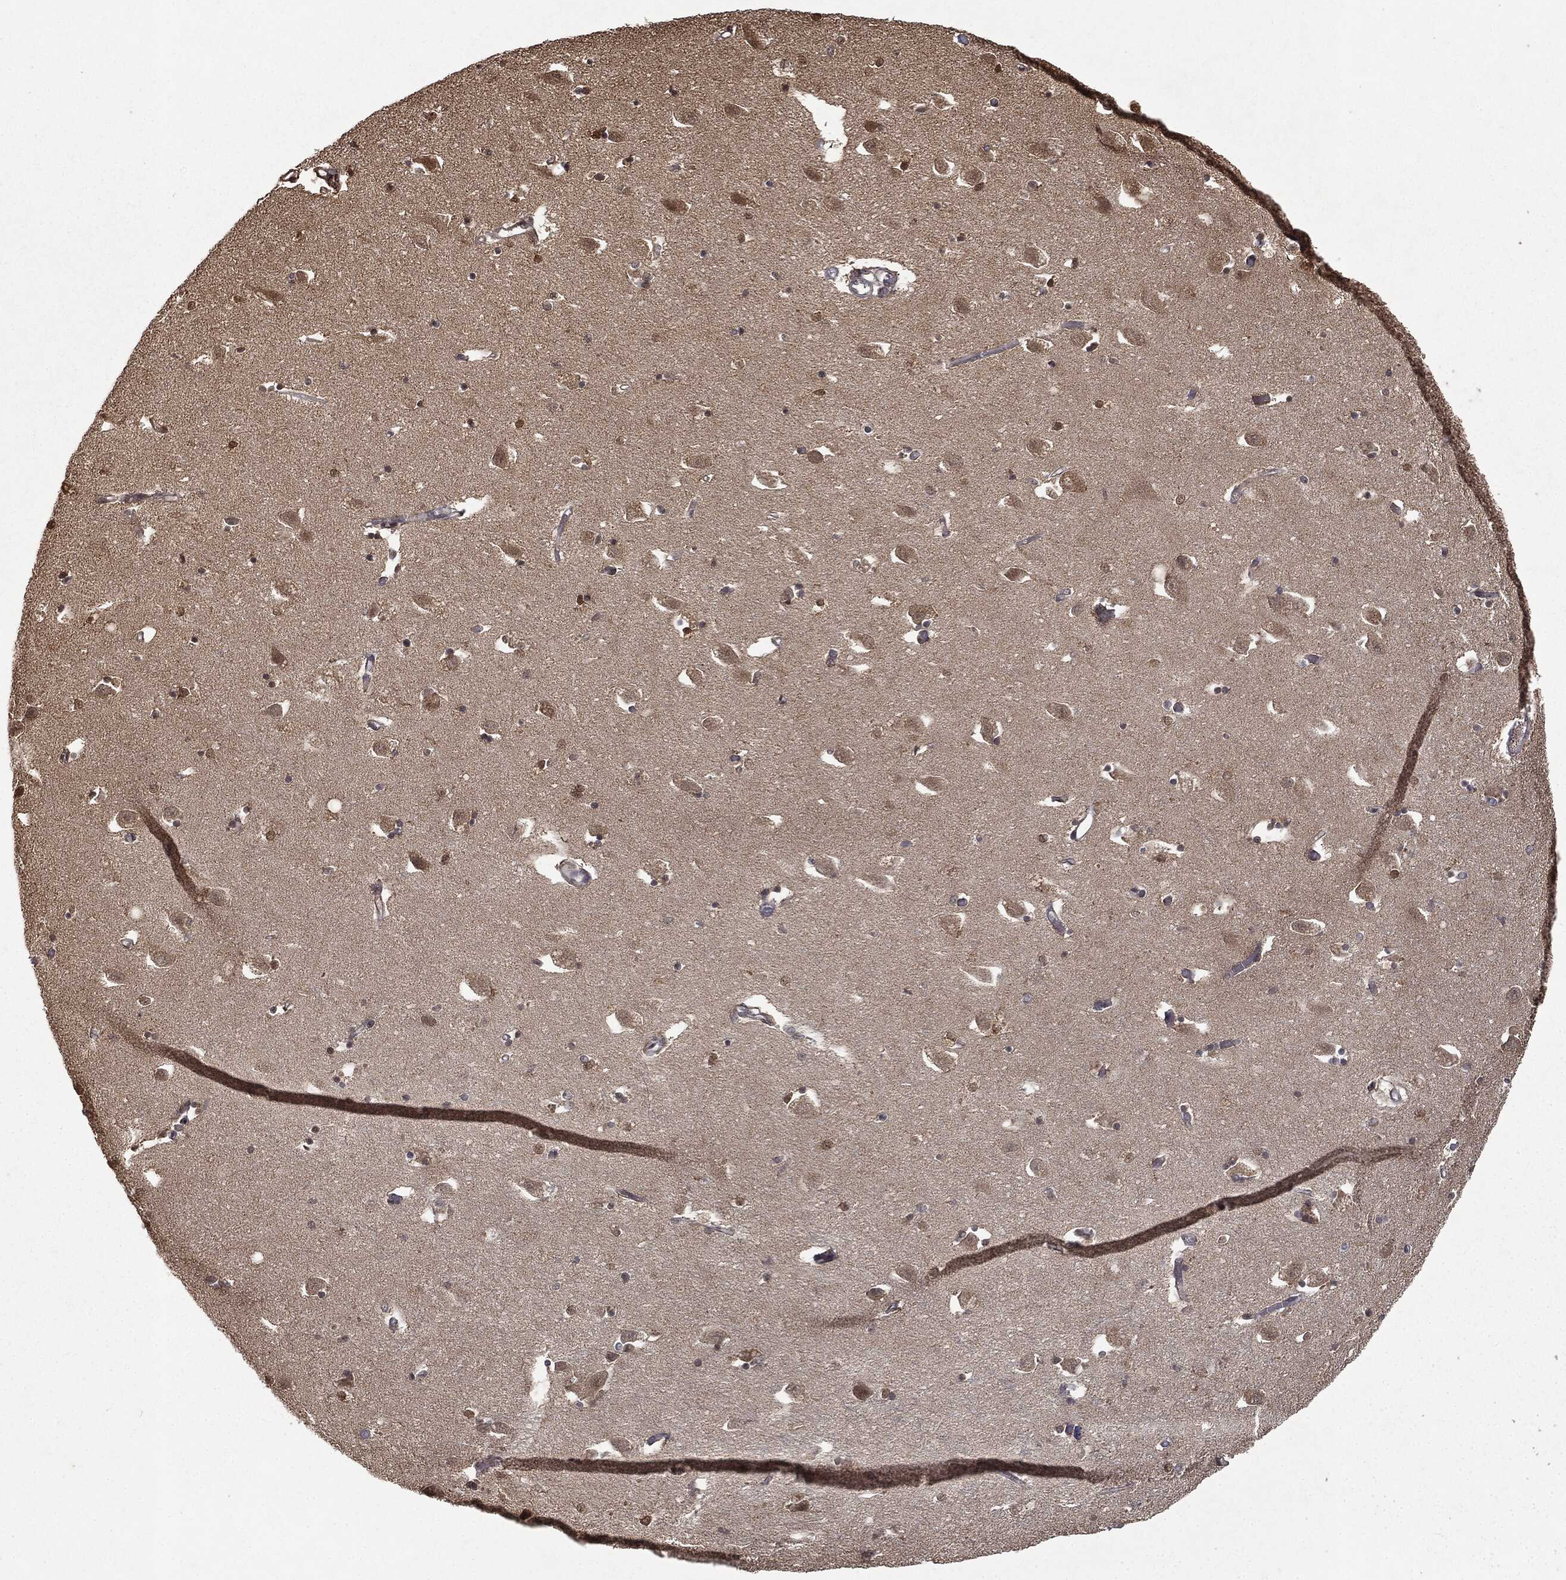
{"staining": {"intensity": "negative", "quantity": "none", "location": "none"}, "tissue": "hippocampus", "cell_type": "Glial cells", "image_type": "normal", "snomed": [{"axis": "morphology", "description": "Normal tissue, NOS"}, {"axis": "topography", "description": "Lateral ventricle wall"}, {"axis": "topography", "description": "Hippocampus"}], "caption": "A micrograph of hippocampus stained for a protein demonstrates no brown staining in glial cells.", "gene": "ZNHIT6", "patient": {"sex": "female", "age": 63}}